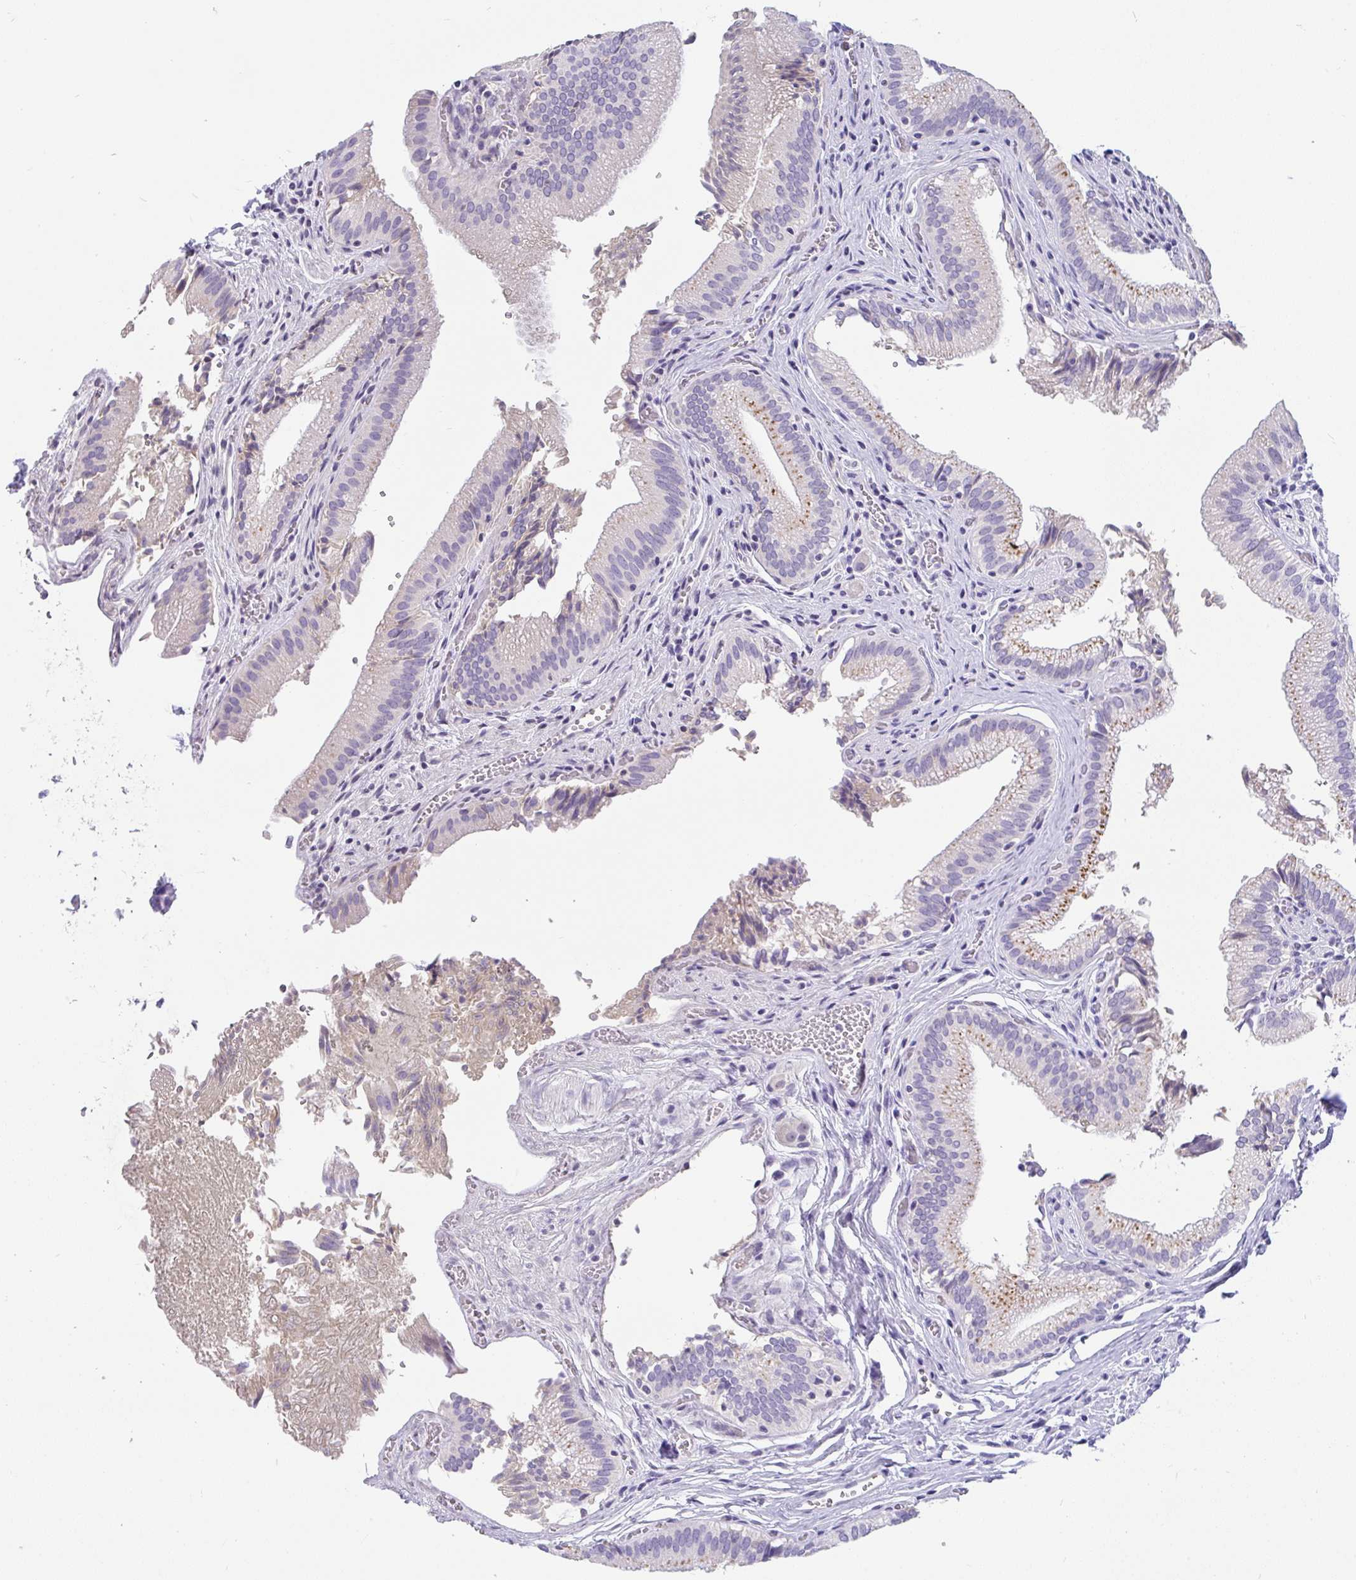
{"staining": {"intensity": "moderate", "quantity": "<25%", "location": "cytoplasmic/membranous"}, "tissue": "gallbladder", "cell_type": "Glandular cells", "image_type": "normal", "snomed": [{"axis": "morphology", "description": "Normal tissue, NOS"}, {"axis": "topography", "description": "Gallbladder"}, {"axis": "topography", "description": "Peripheral nerve tissue"}], "caption": "Gallbladder stained for a protein exhibits moderate cytoplasmic/membranous positivity in glandular cells. (Brightfield microscopy of DAB IHC at high magnification).", "gene": "INTS5", "patient": {"sex": "male", "age": 17}}